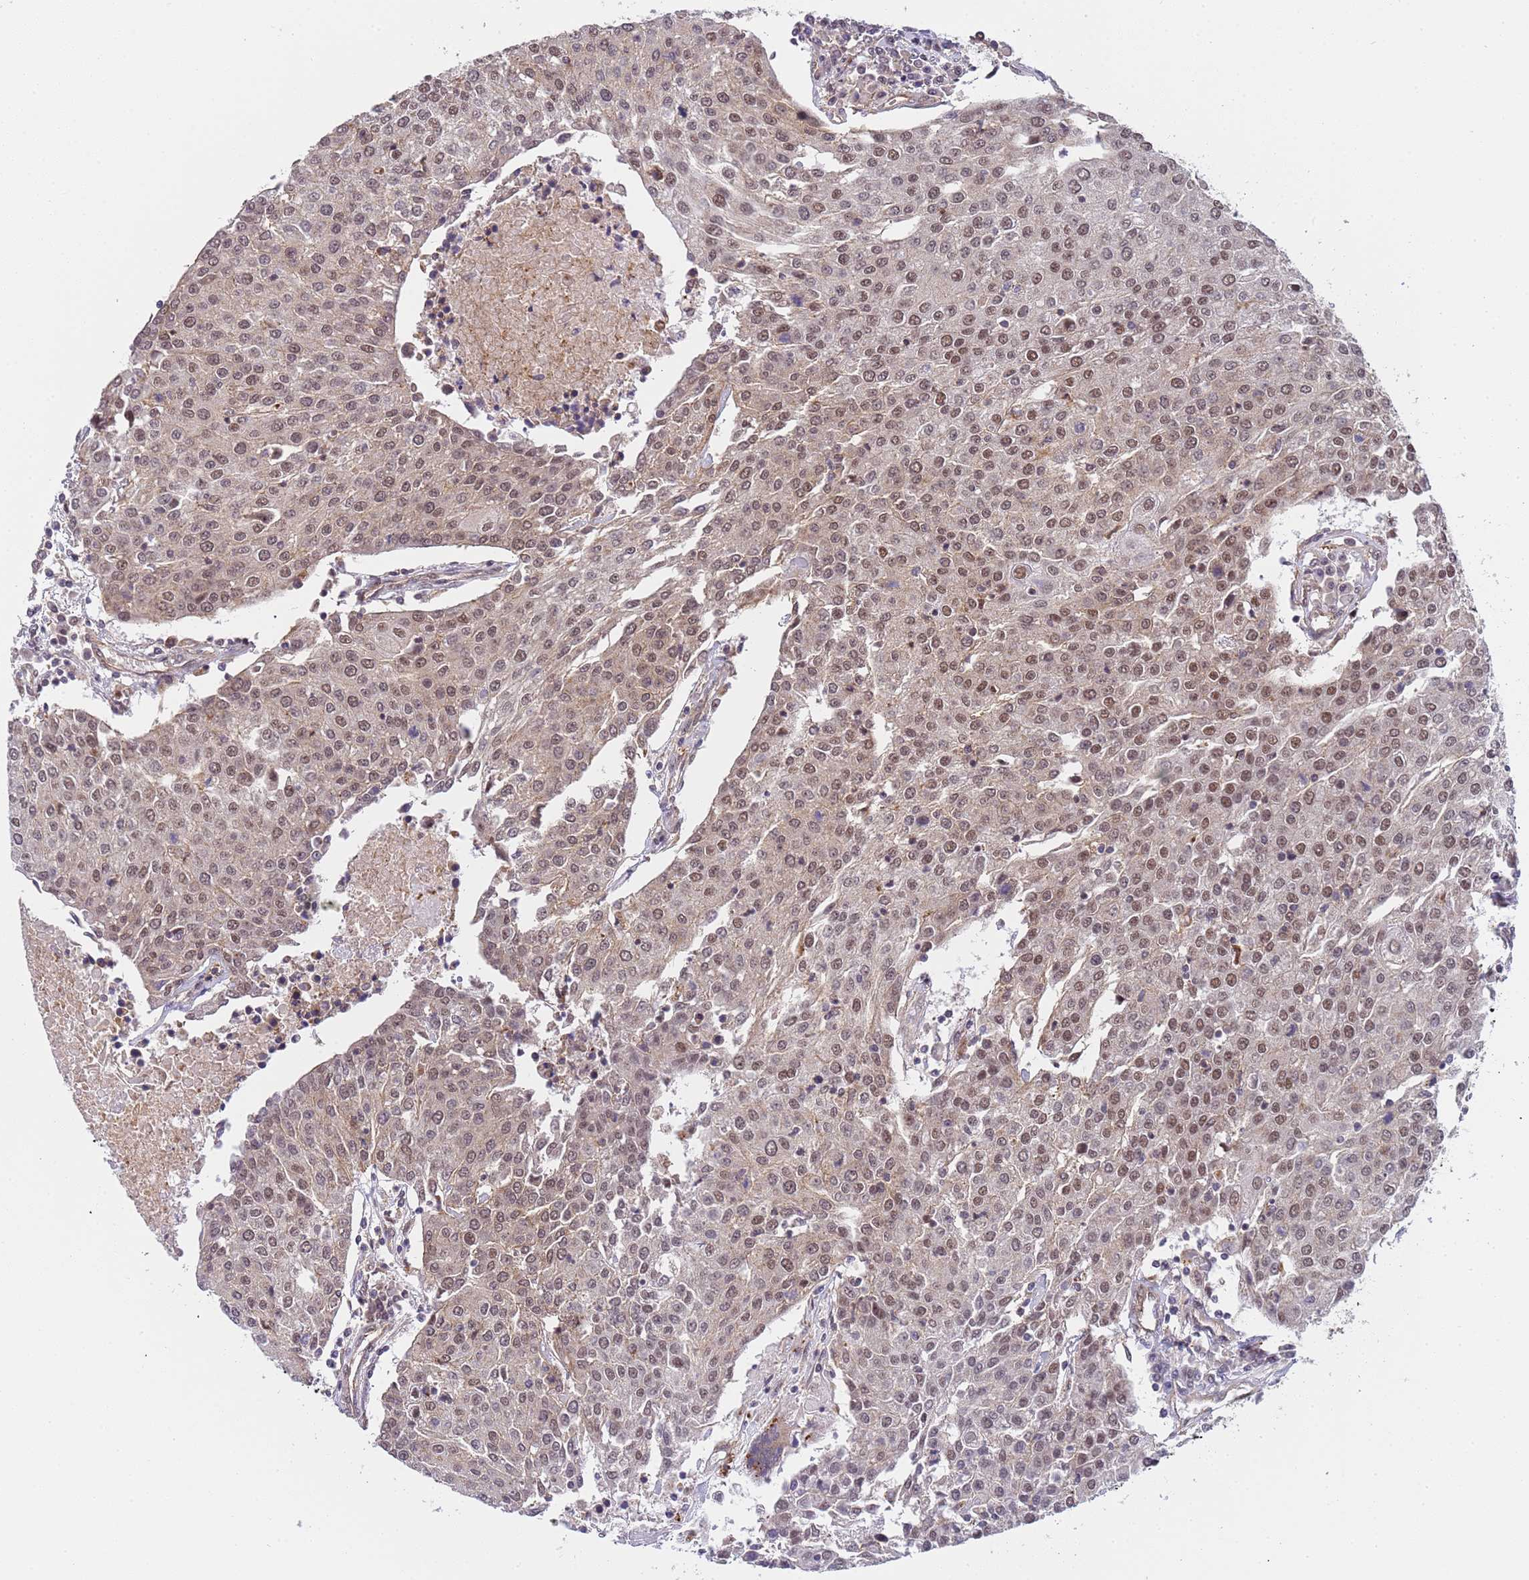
{"staining": {"intensity": "weak", "quantity": ">75%", "location": "nuclear"}, "tissue": "urothelial cancer", "cell_type": "Tumor cells", "image_type": "cancer", "snomed": [{"axis": "morphology", "description": "Urothelial carcinoma, High grade"}, {"axis": "topography", "description": "Urinary bladder"}], "caption": "Human urothelial cancer stained for a protein (brown) displays weak nuclear positive staining in about >75% of tumor cells.", "gene": "EMC2", "patient": {"sex": "female", "age": 85}}